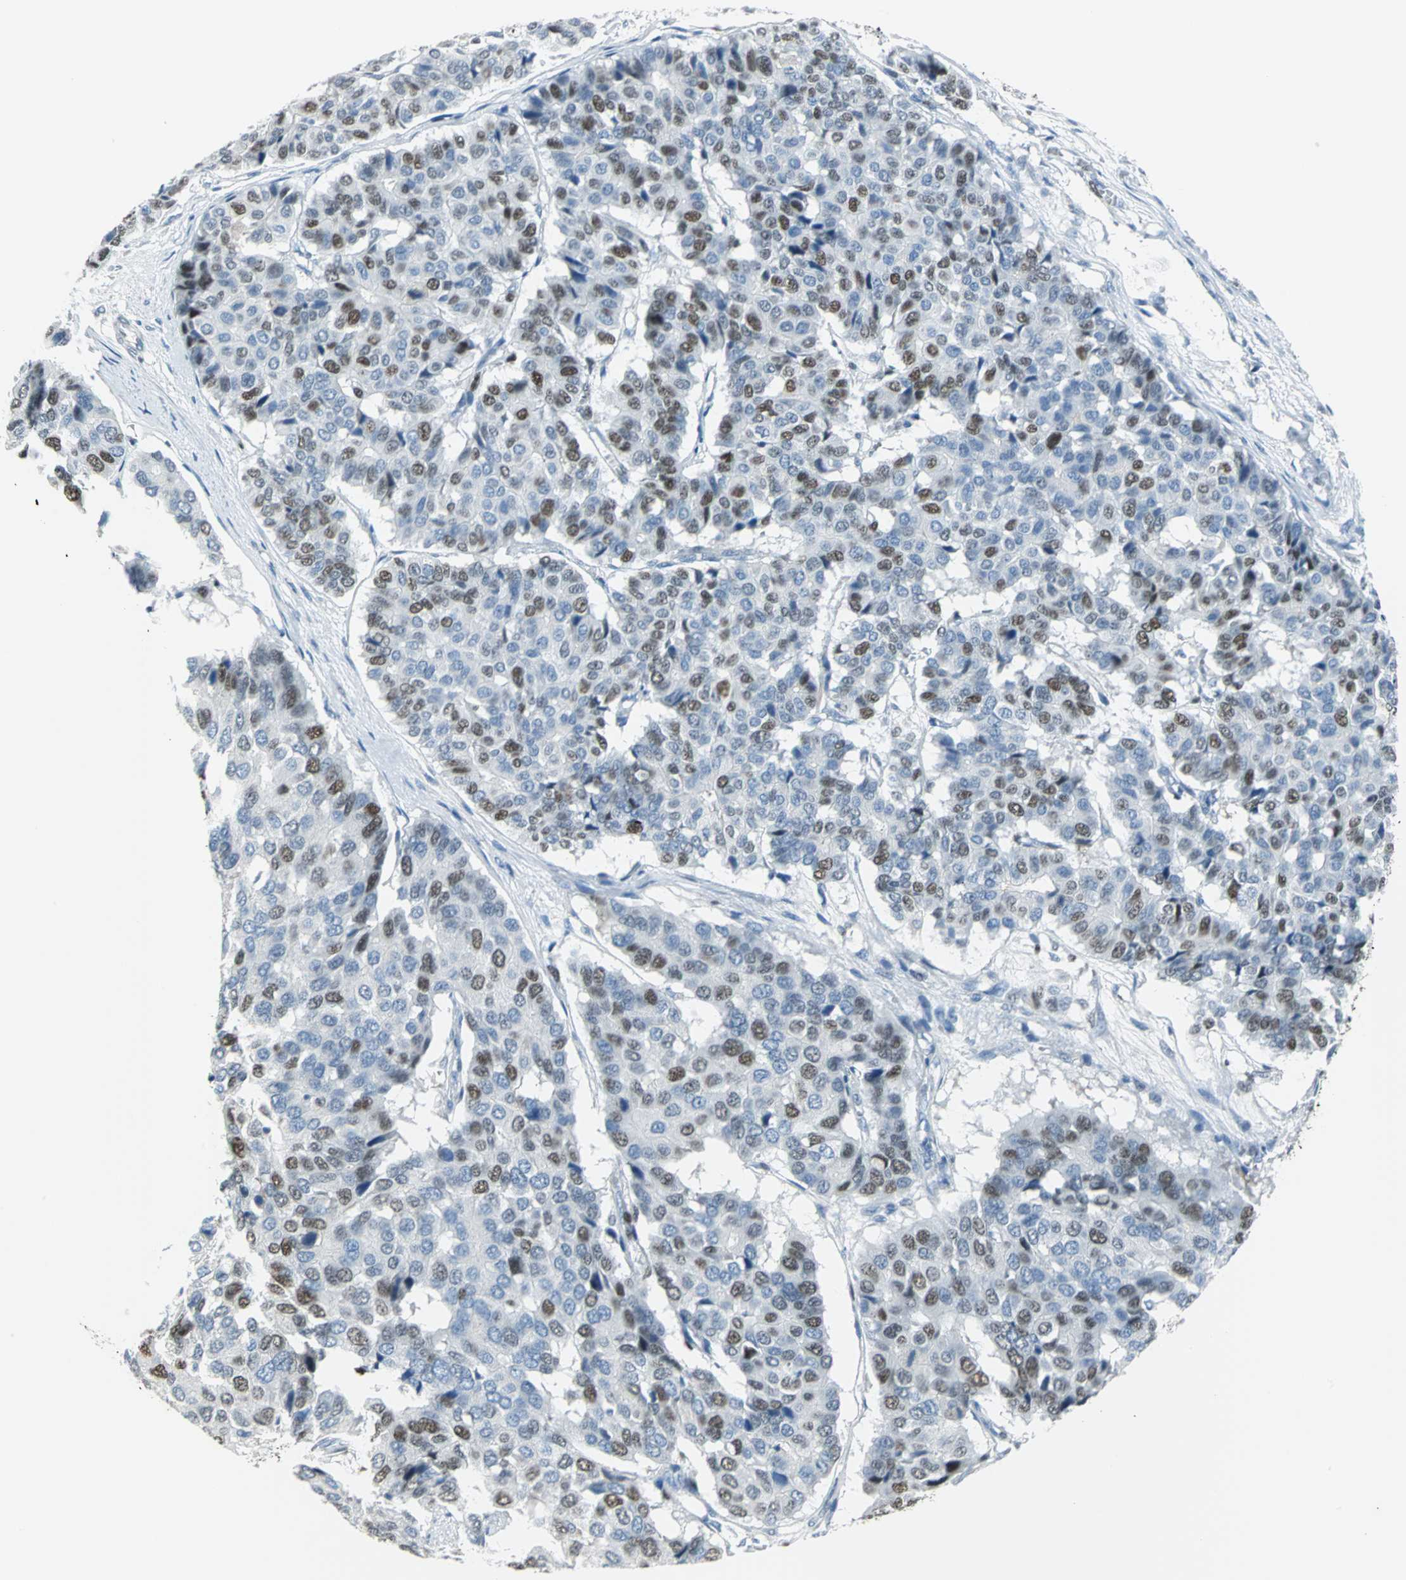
{"staining": {"intensity": "moderate", "quantity": "25%-75%", "location": "nuclear"}, "tissue": "pancreatic cancer", "cell_type": "Tumor cells", "image_type": "cancer", "snomed": [{"axis": "morphology", "description": "Adenocarcinoma, NOS"}, {"axis": "topography", "description": "Pancreas"}], "caption": "Pancreatic cancer stained with IHC displays moderate nuclear staining in approximately 25%-75% of tumor cells.", "gene": "MCM3", "patient": {"sex": "male", "age": 50}}